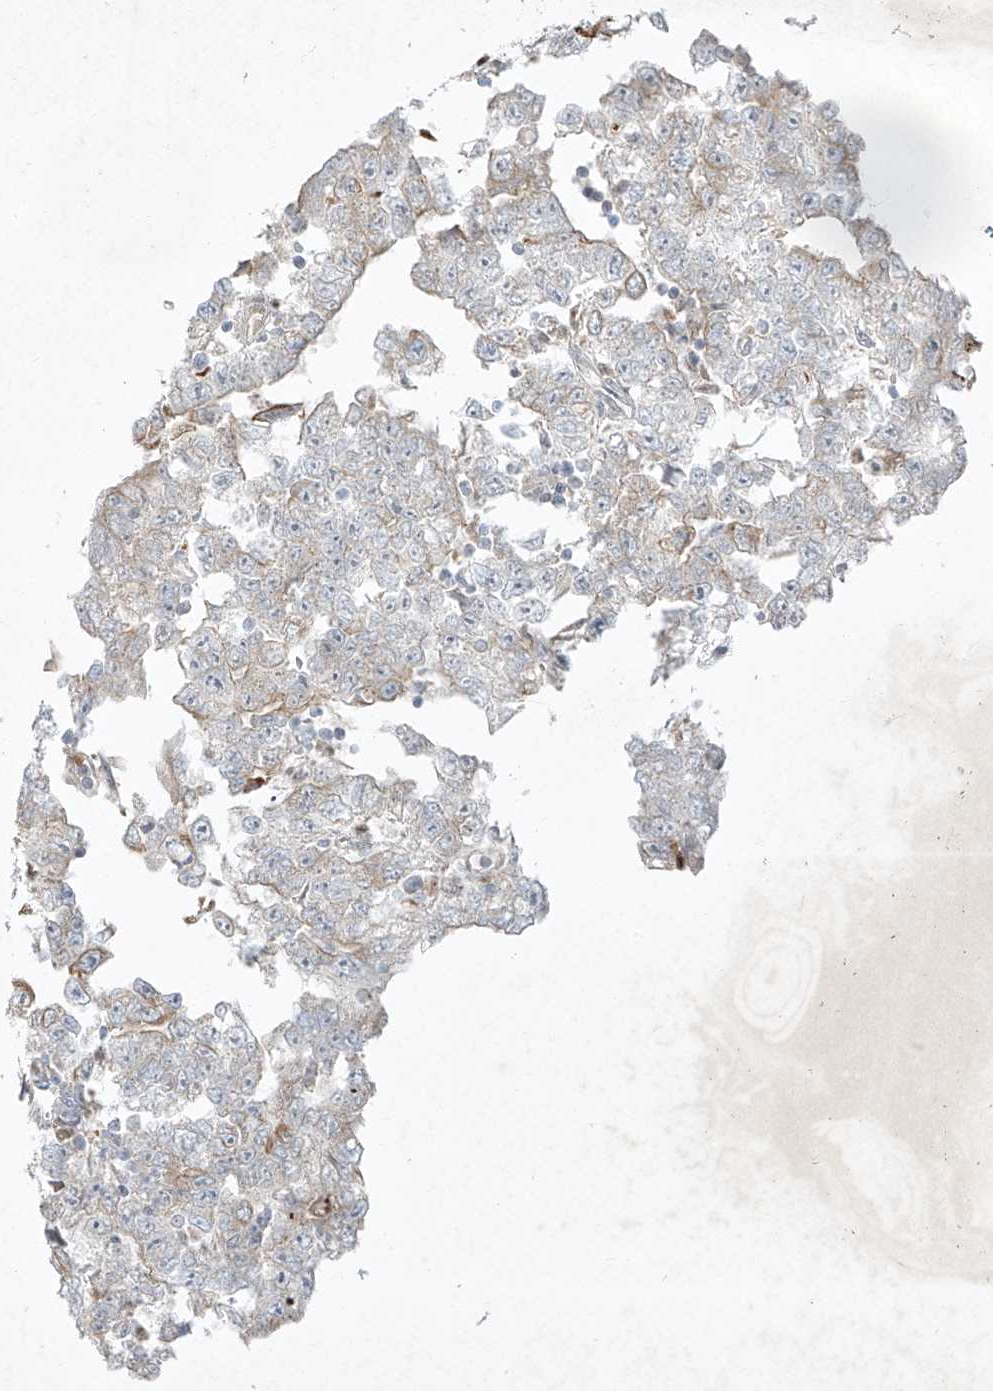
{"staining": {"intensity": "weak", "quantity": "<25%", "location": "cytoplasmic/membranous"}, "tissue": "testis cancer", "cell_type": "Tumor cells", "image_type": "cancer", "snomed": [{"axis": "morphology", "description": "Carcinoma, Embryonal, NOS"}, {"axis": "topography", "description": "Testis"}], "caption": "This photomicrograph is of embryonal carcinoma (testis) stained with immunohistochemistry to label a protein in brown with the nuclei are counter-stained blue. There is no expression in tumor cells.", "gene": "TUBE1", "patient": {"sex": "male", "age": 25}}